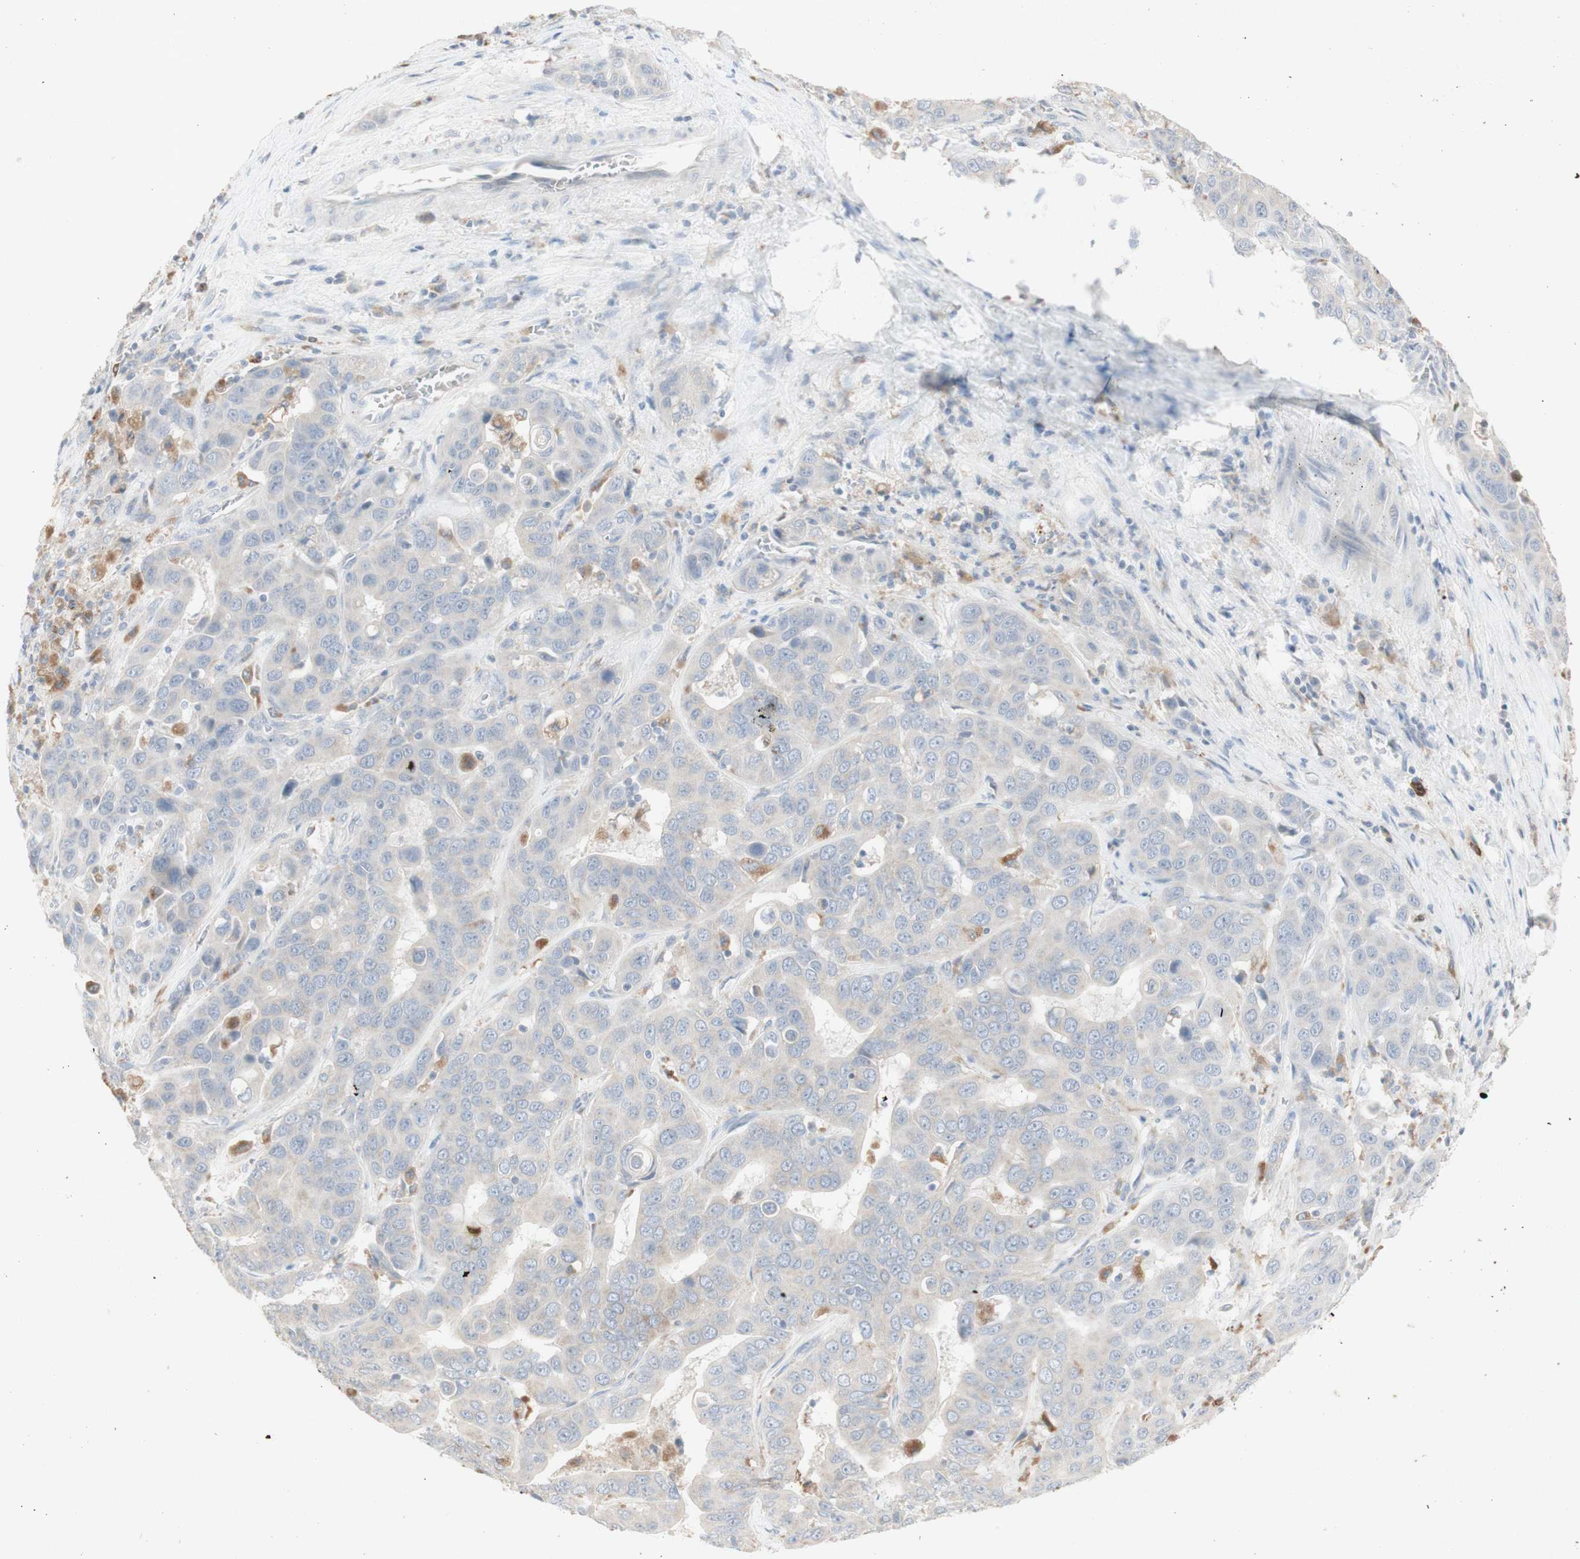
{"staining": {"intensity": "negative", "quantity": "none", "location": "none"}, "tissue": "liver cancer", "cell_type": "Tumor cells", "image_type": "cancer", "snomed": [{"axis": "morphology", "description": "Cholangiocarcinoma"}, {"axis": "topography", "description": "Liver"}], "caption": "High power microscopy photomicrograph of an IHC image of liver cholangiocarcinoma, revealing no significant expression in tumor cells.", "gene": "ATP6V1B1", "patient": {"sex": "female", "age": 52}}